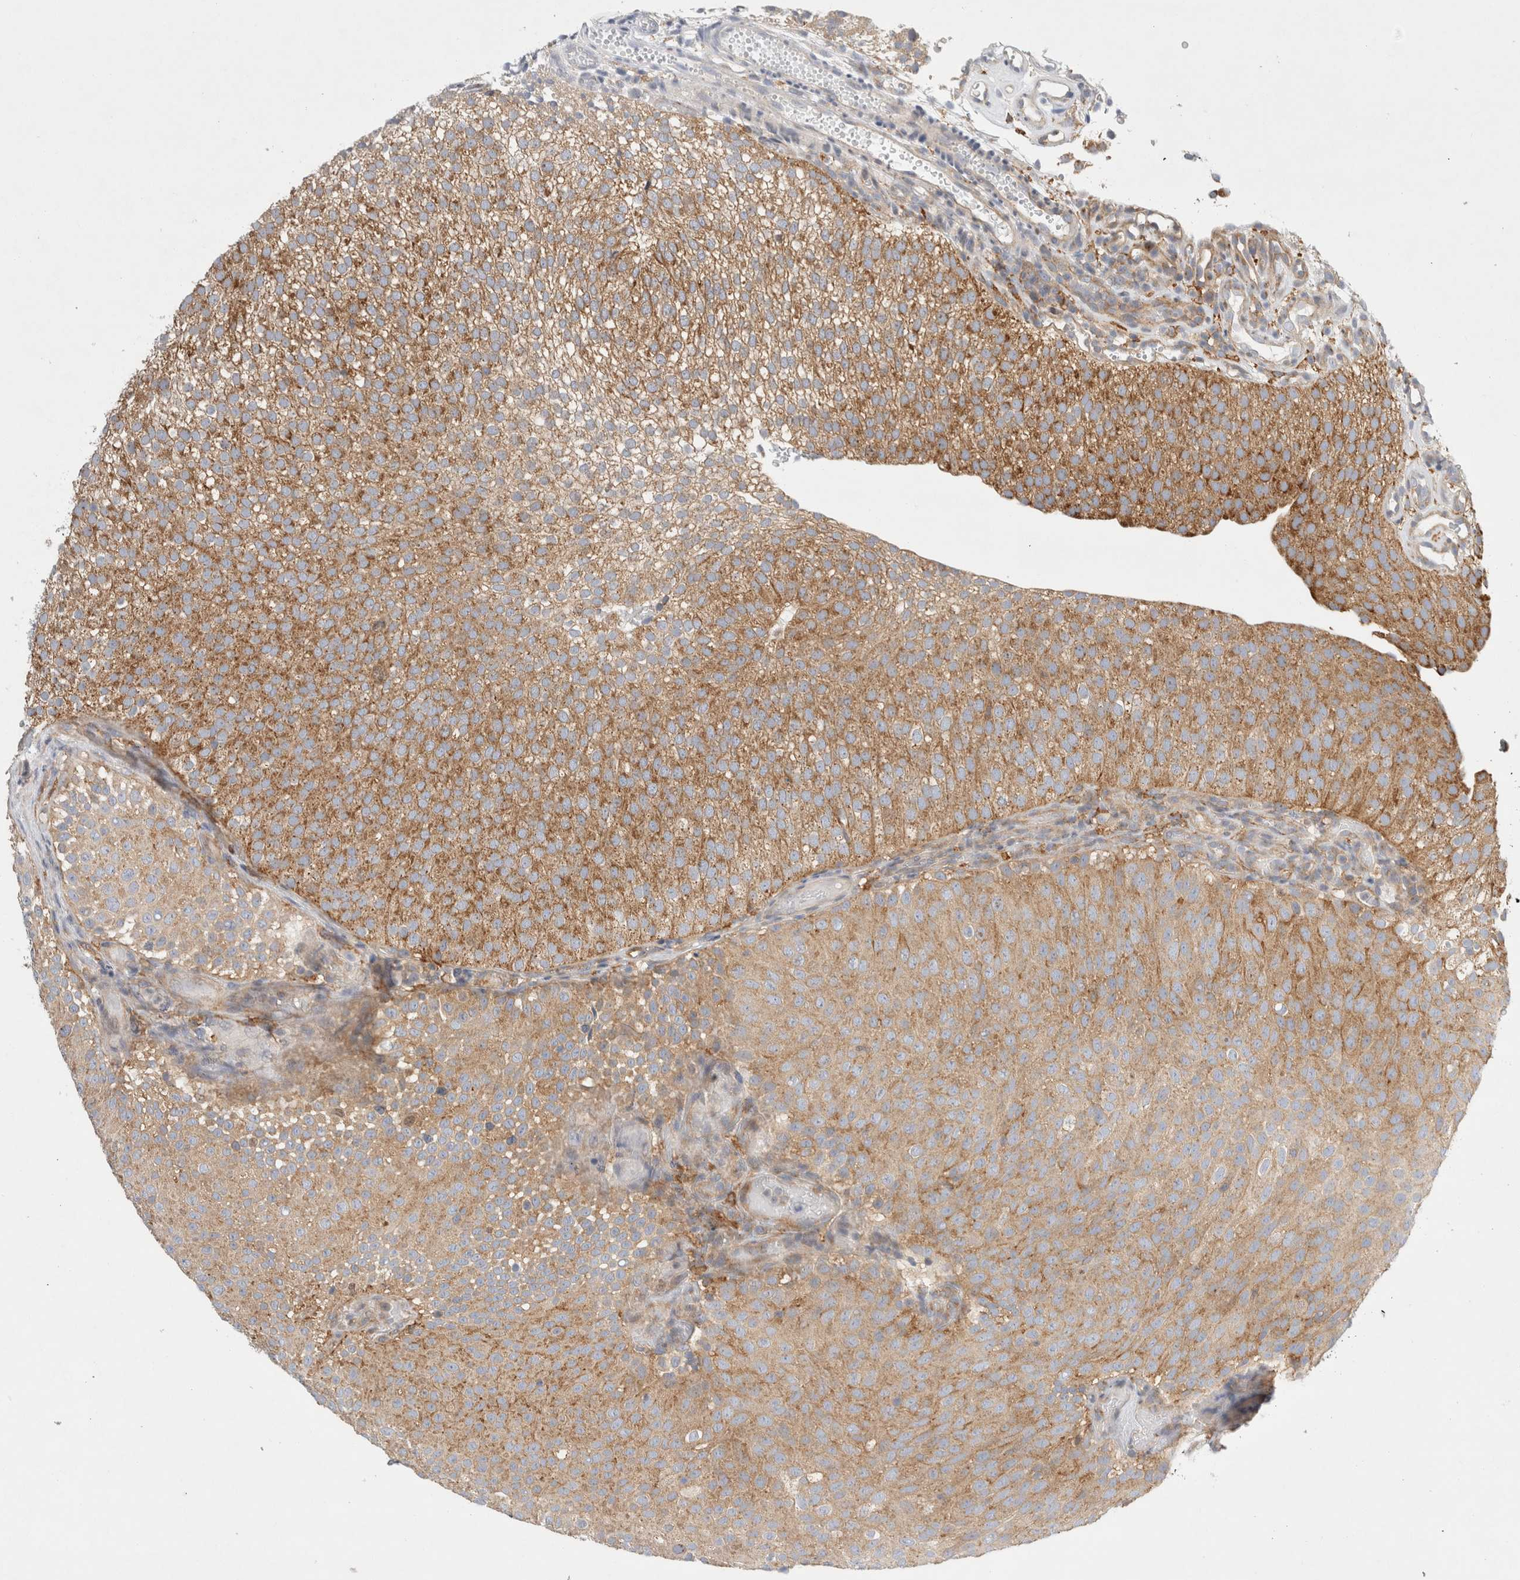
{"staining": {"intensity": "moderate", "quantity": ">75%", "location": "cytoplasmic/membranous"}, "tissue": "urothelial cancer", "cell_type": "Tumor cells", "image_type": "cancer", "snomed": [{"axis": "morphology", "description": "Urothelial carcinoma, Low grade"}, {"axis": "topography", "description": "Urinary bladder"}], "caption": "A brown stain shows moderate cytoplasmic/membranous positivity of a protein in human low-grade urothelial carcinoma tumor cells. The staining is performed using DAB brown chromogen to label protein expression. The nuclei are counter-stained blue using hematoxylin.", "gene": "CDCA7L", "patient": {"sex": "male", "age": 78}}